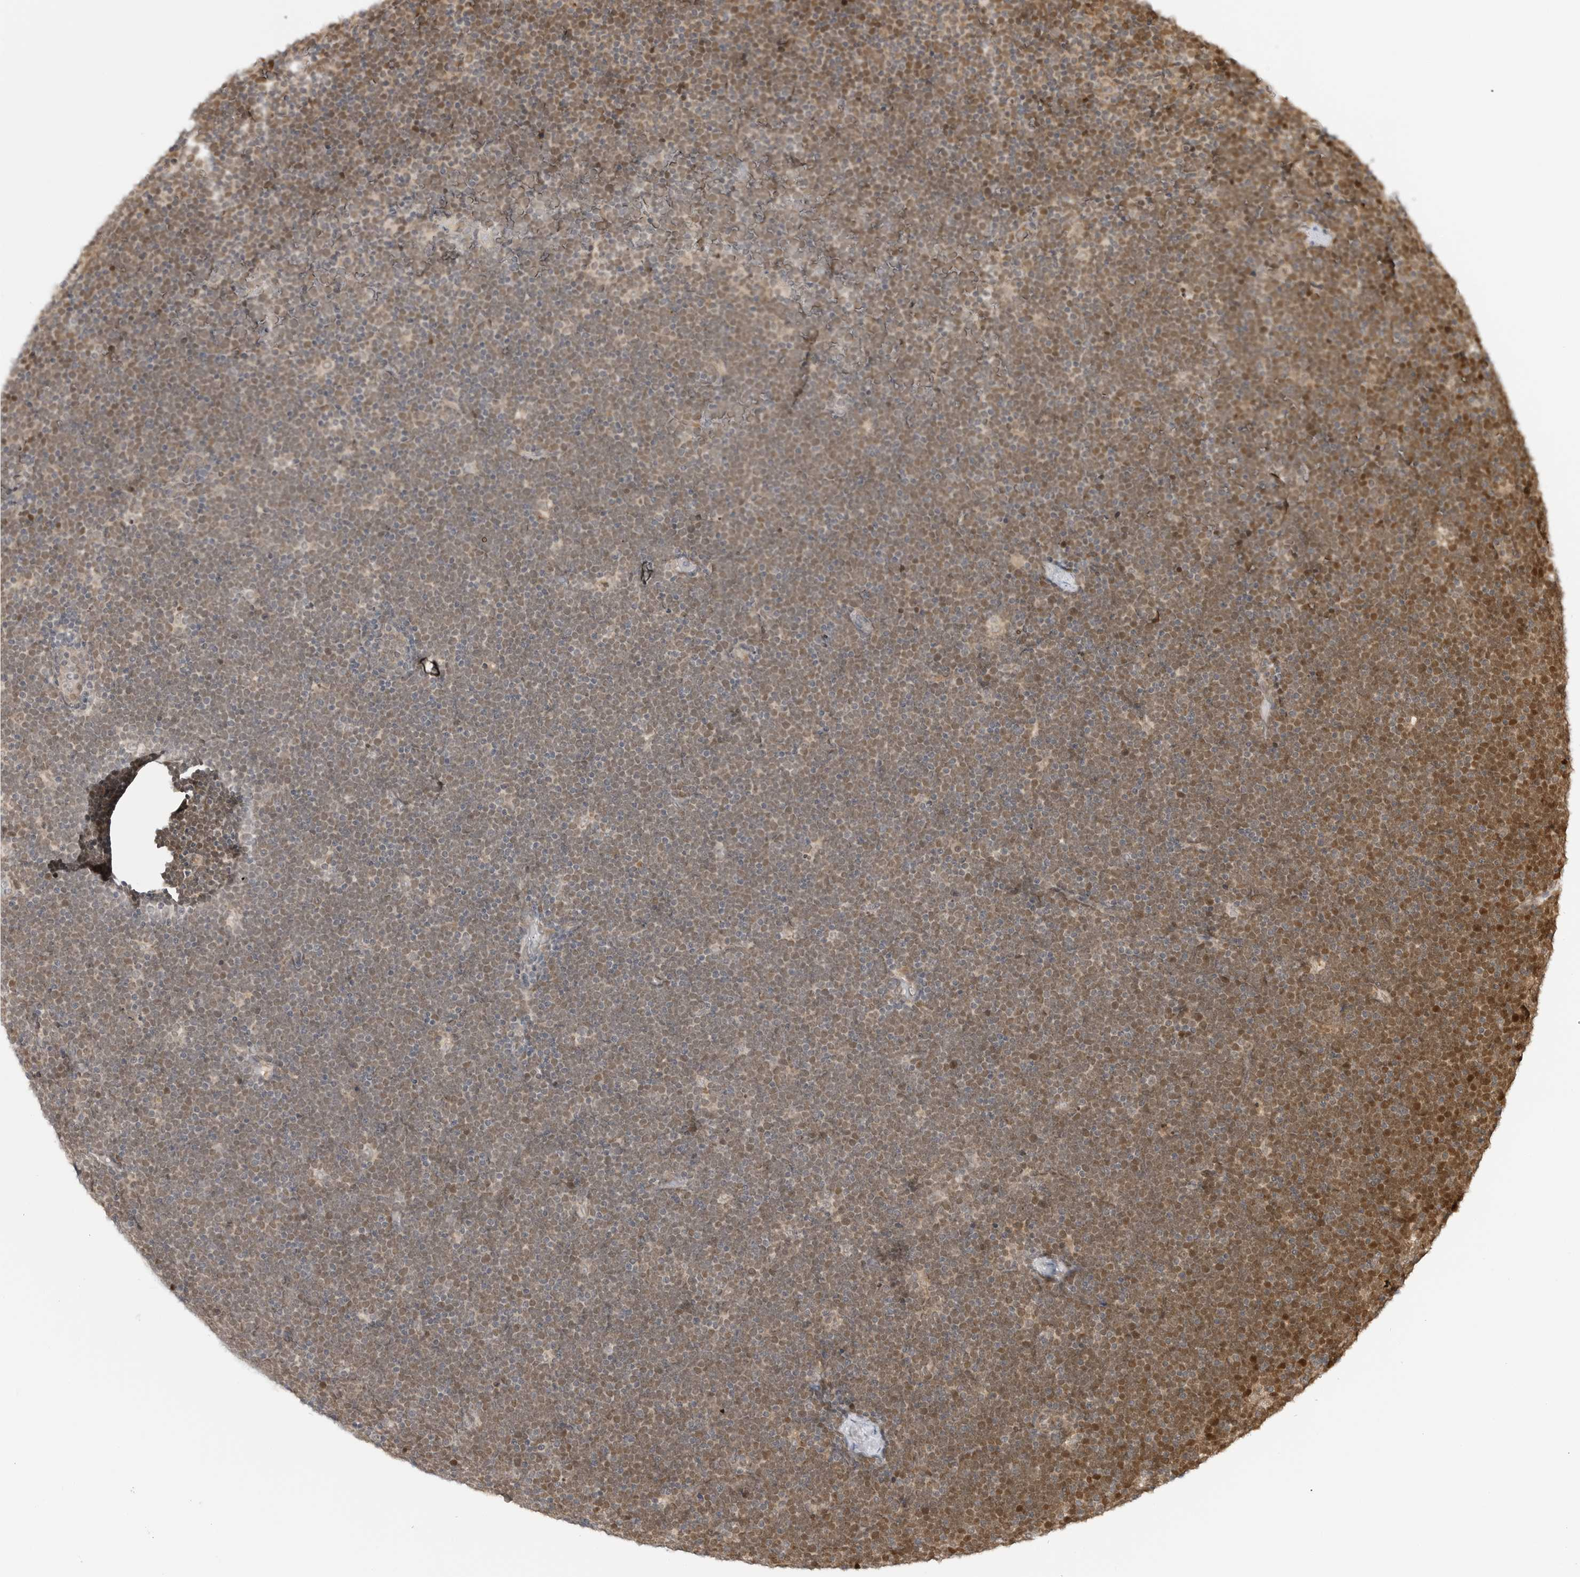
{"staining": {"intensity": "moderate", "quantity": "25%-75%", "location": "nuclear"}, "tissue": "lymphoma", "cell_type": "Tumor cells", "image_type": "cancer", "snomed": [{"axis": "morphology", "description": "Malignant lymphoma, non-Hodgkin's type, High grade"}, {"axis": "topography", "description": "Lymph node"}], "caption": "The micrograph shows staining of malignant lymphoma, non-Hodgkin's type (high-grade), revealing moderate nuclear protein positivity (brown color) within tumor cells. Using DAB (brown) and hematoxylin (blue) stains, captured at high magnification using brightfield microscopy.", "gene": "TIPRL", "patient": {"sex": "male", "age": 13}}